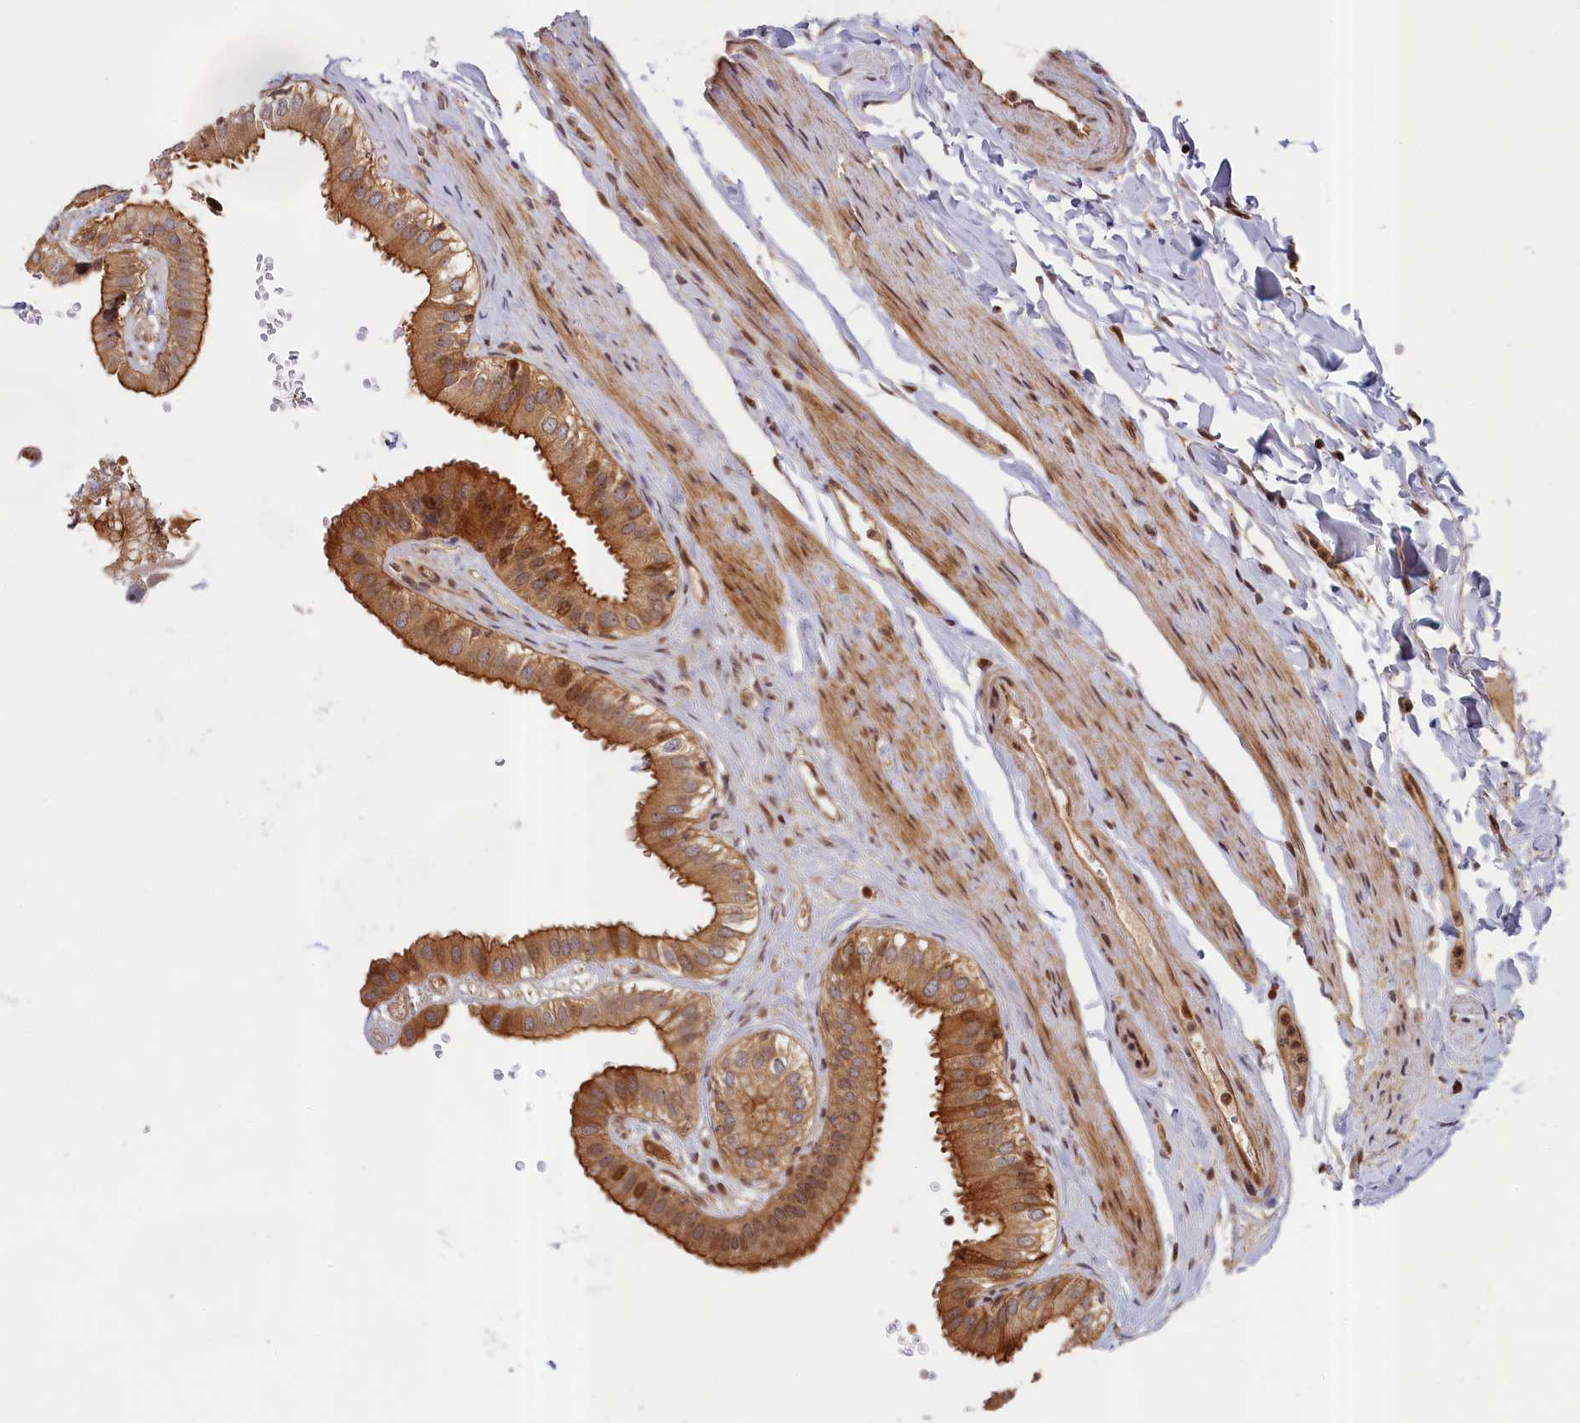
{"staining": {"intensity": "strong", "quantity": "25%-75%", "location": "cytoplasmic/membranous,nuclear"}, "tissue": "gallbladder", "cell_type": "Glandular cells", "image_type": "normal", "snomed": [{"axis": "morphology", "description": "Normal tissue, NOS"}, {"axis": "topography", "description": "Gallbladder"}], "caption": "Strong cytoplasmic/membranous,nuclear staining for a protein is appreciated in approximately 25%-75% of glandular cells of normal gallbladder using IHC.", "gene": "CEP44", "patient": {"sex": "female", "age": 61}}